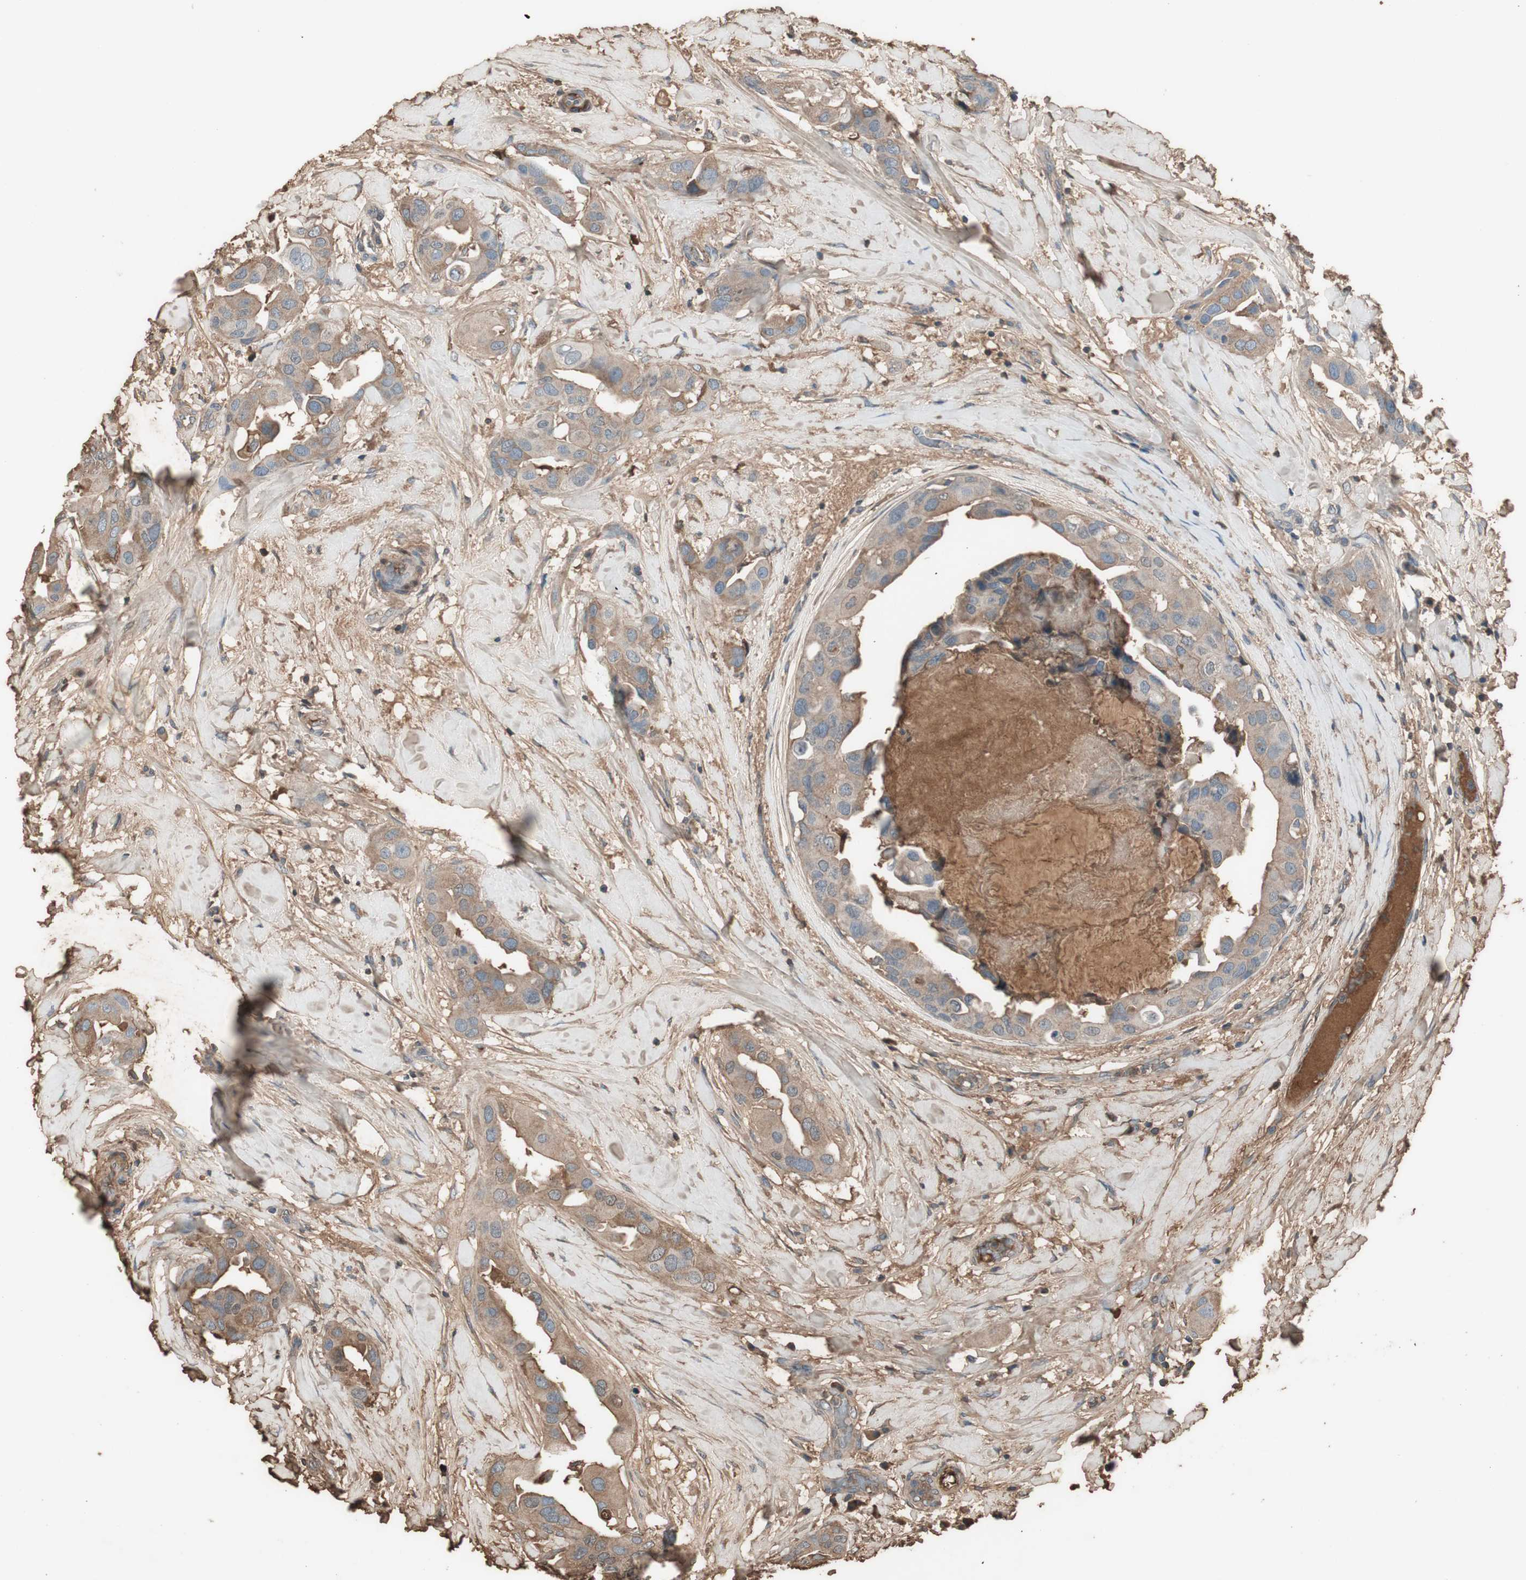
{"staining": {"intensity": "weak", "quantity": ">75%", "location": "cytoplasmic/membranous"}, "tissue": "breast cancer", "cell_type": "Tumor cells", "image_type": "cancer", "snomed": [{"axis": "morphology", "description": "Duct carcinoma"}, {"axis": "topography", "description": "Breast"}], "caption": "The photomicrograph shows staining of intraductal carcinoma (breast), revealing weak cytoplasmic/membranous protein staining (brown color) within tumor cells.", "gene": "MMP14", "patient": {"sex": "female", "age": 40}}